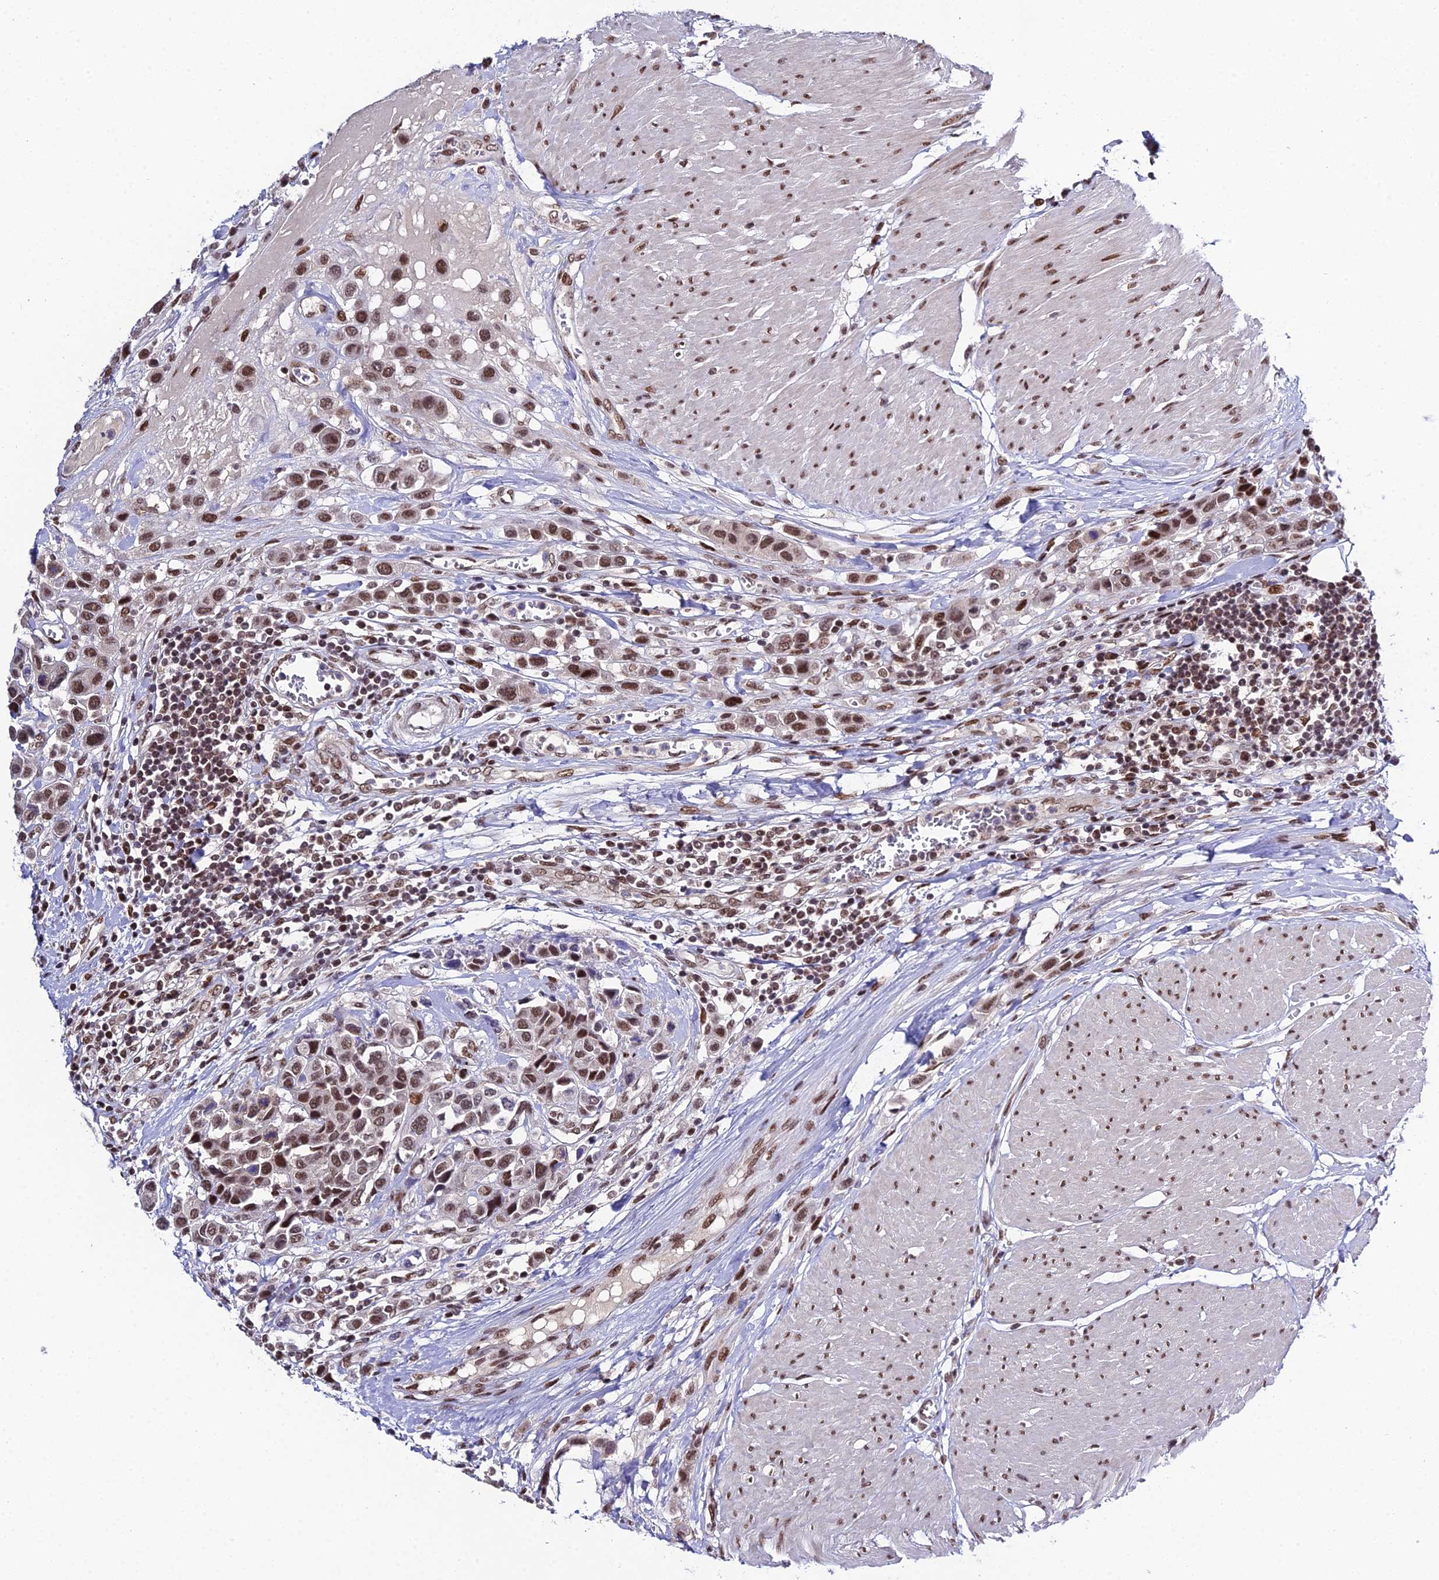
{"staining": {"intensity": "moderate", "quantity": ">75%", "location": "nuclear"}, "tissue": "urothelial cancer", "cell_type": "Tumor cells", "image_type": "cancer", "snomed": [{"axis": "morphology", "description": "Urothelial carcinoma, High grade"}, {"axis": "topography", "description": "Urinary bladder"}], "caption": "An image showing moderate nuclear staining in about >75% of tumor cells in urothelial carcinoma (high-grade), as visualized by brown immunohistochemical staining.", "gene": "SYT15", "patient": {"sex": "male", "age": 50}}